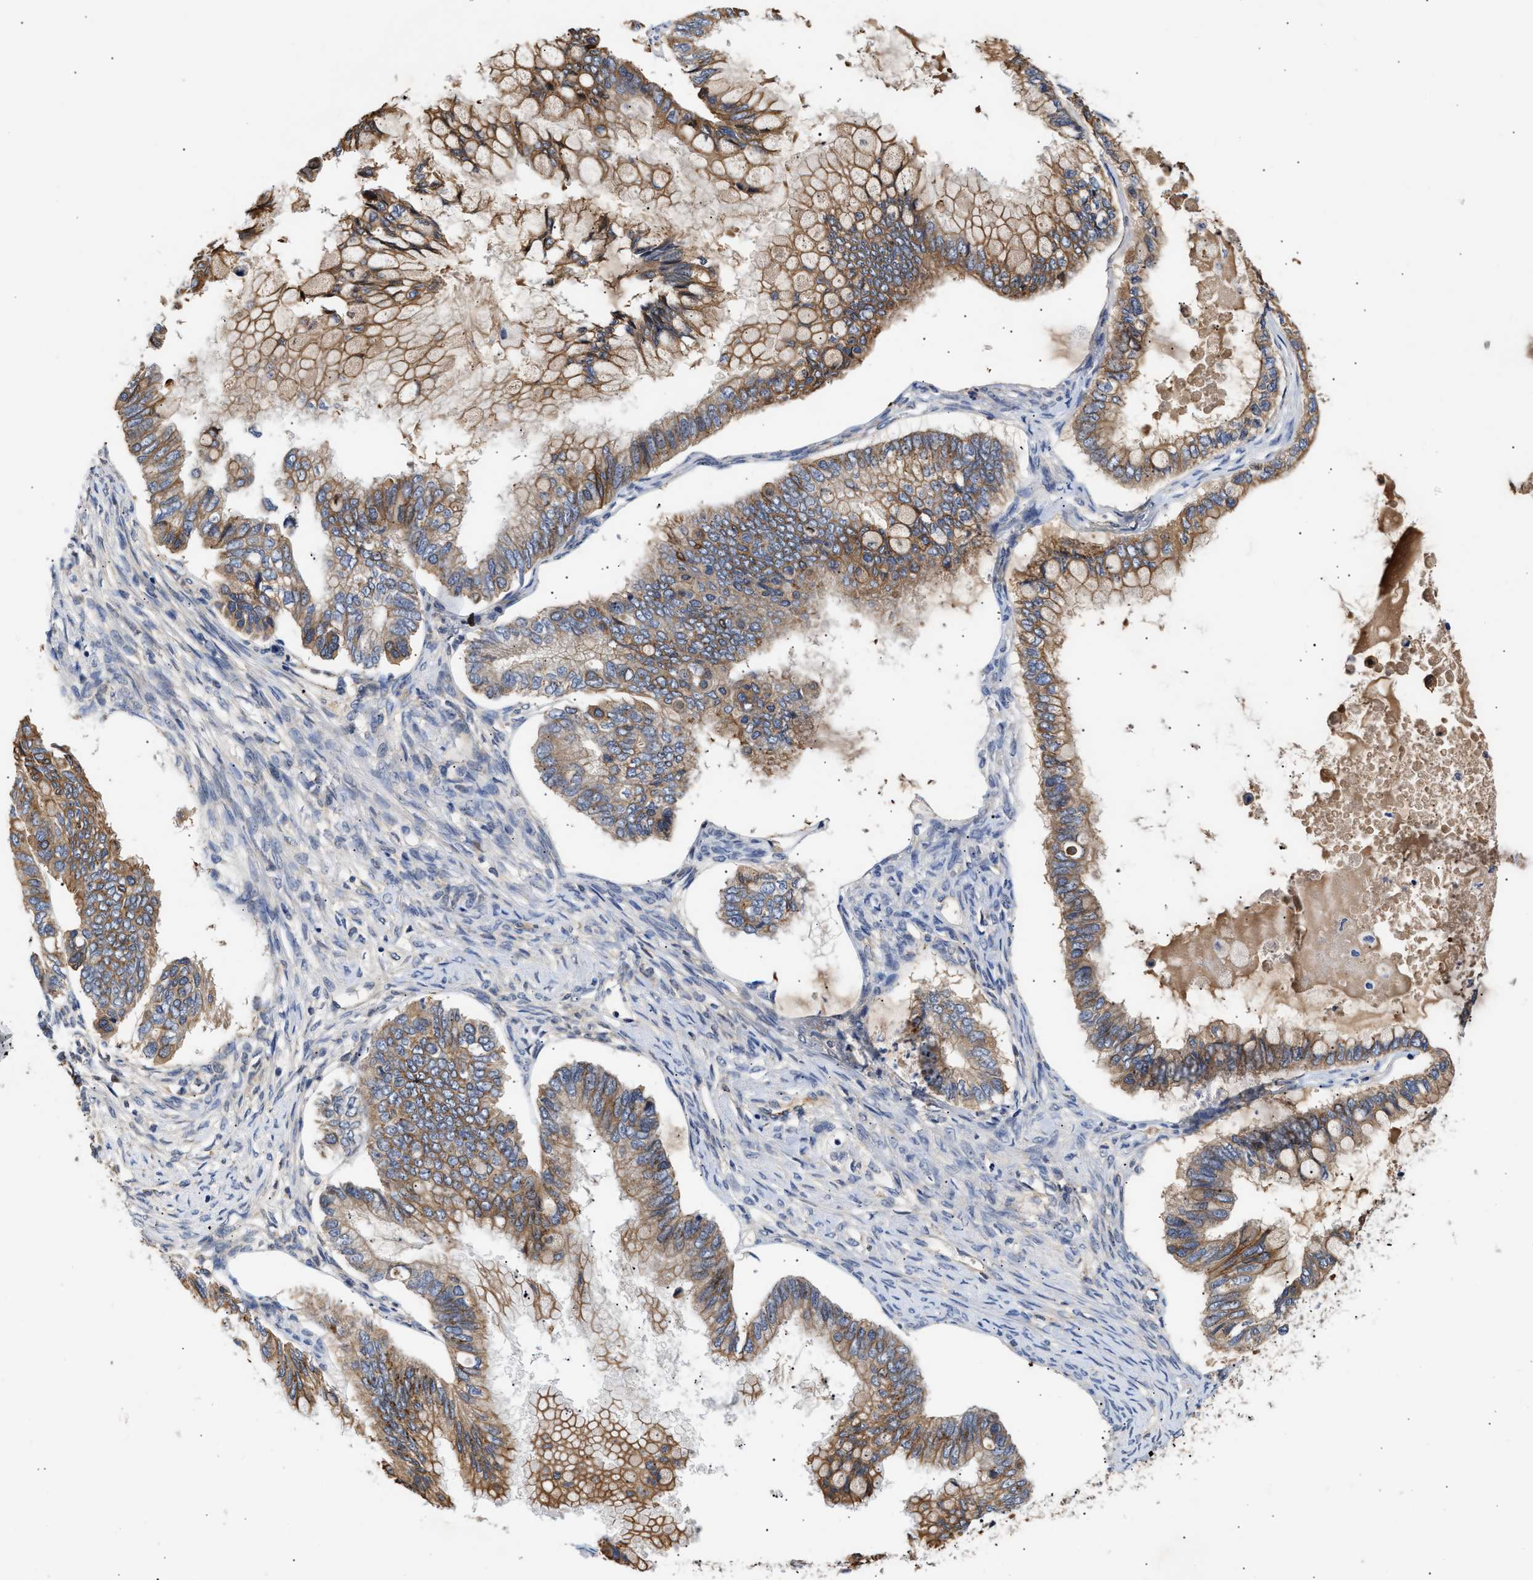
{"staining": {"intensity": "moderate", "quantity": ">75%", "location": "cytoplasmic/membranous"}, "tissue": "ovarian cancer", "cell_type": "Tumor cells", "image_type": "cancer", "snomed": [{"axis": "morphology", "description": "Cystadenocarcinoma, mucinous, NOS"}, {"axis": "topography", "description": "Ovary"}], "caption": "This histopathology image exhibits immunohistochemistry staining of ovarian cancer, with medium moderate cytoplasmic/membranous positivity in approximately >75% of tumor cells.", "gene": "CCDC146", "patient": {"sex": "female", "age": 80}}